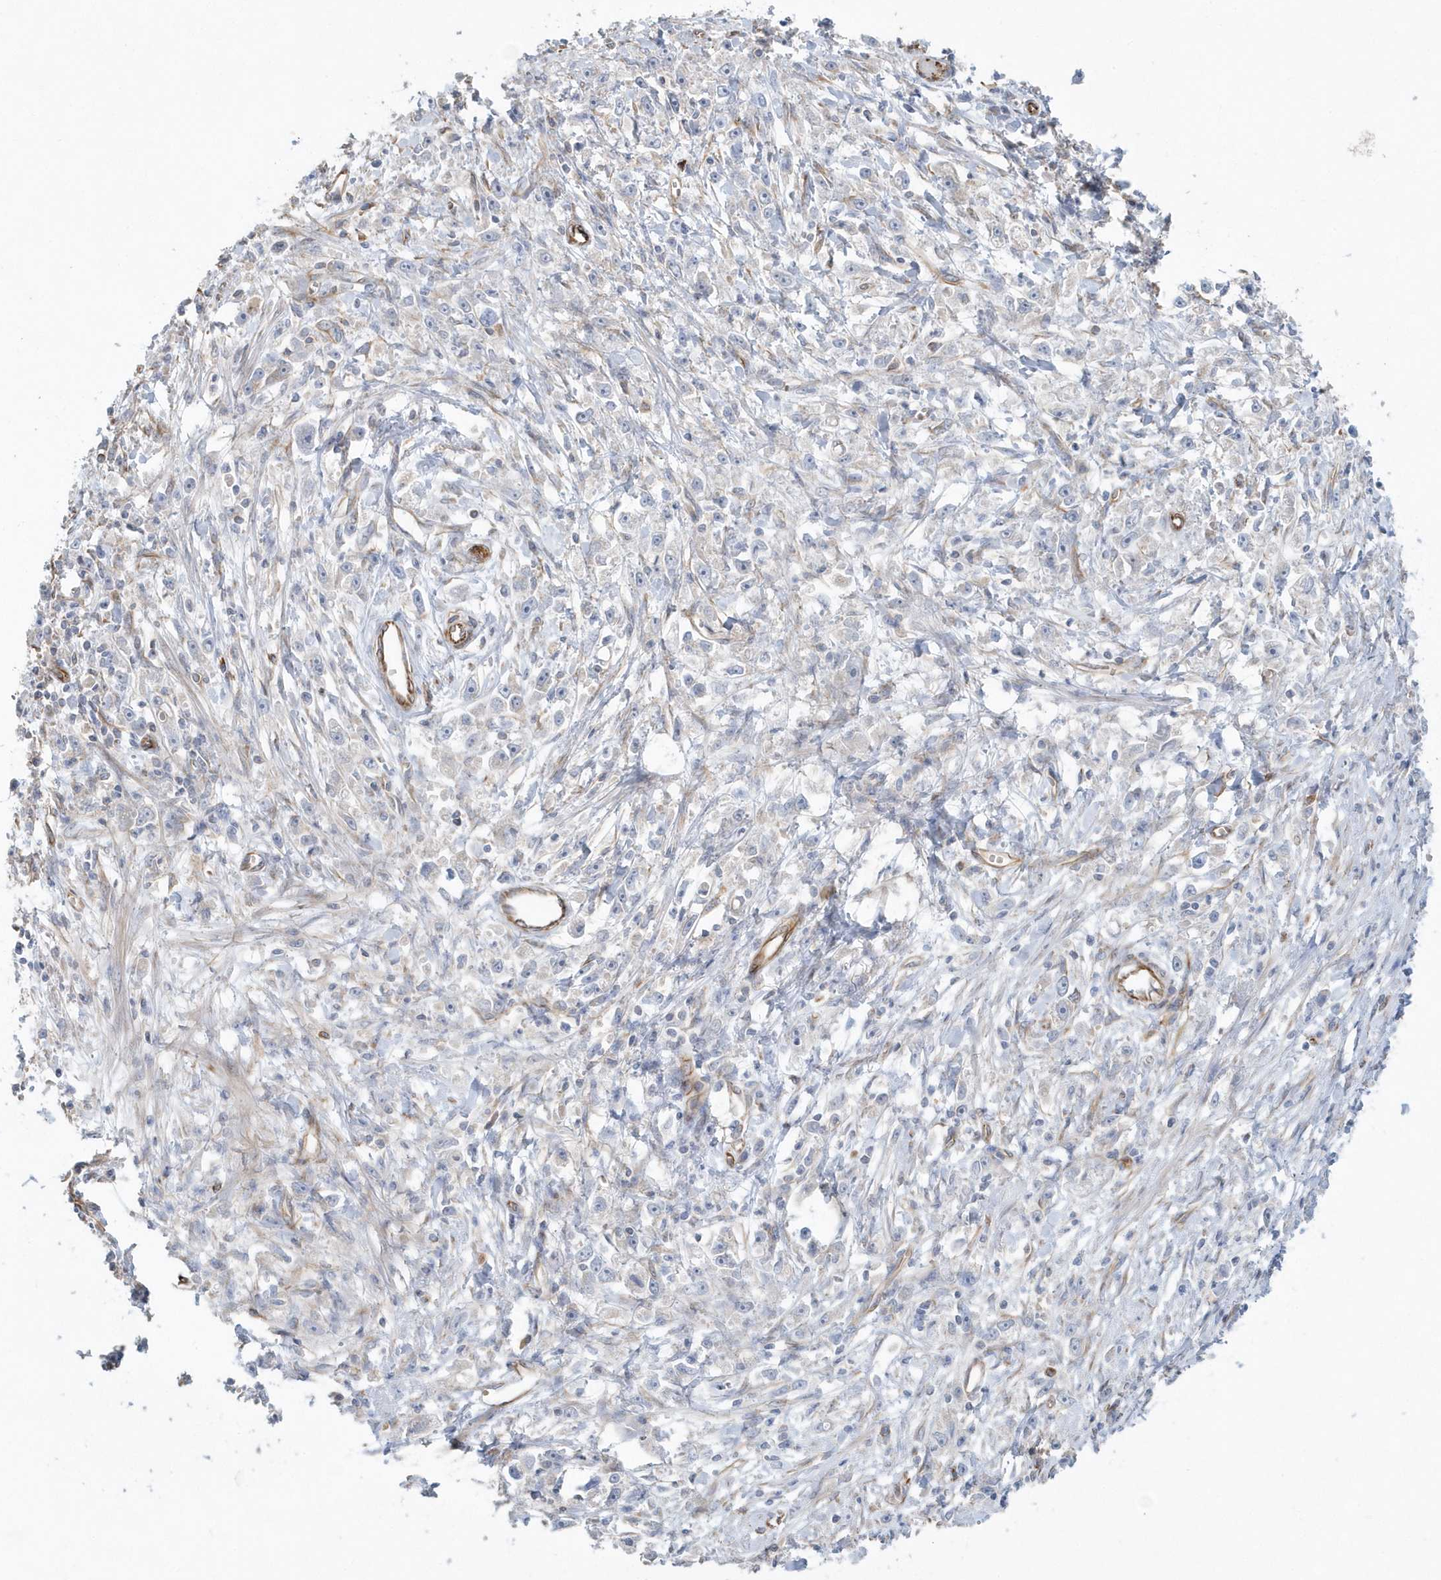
{"staining": {"intensity": "negative", "quantity": "none", "location": "none"}, "tissue": "stomach cancer", "cell_type": "Tumor cells", "image_type": "cancer", "snomed": [{"axis": "morphology", "description": "Adenocarcinoma, NOS"}, {"axis": "topography", "description": "Stomach"}], "caption": "Human stomach cancer (adenocarcinoma) stained for a protein using IHC demonstrates no staining in tumor cells.", "gene": "RAB17", "patient": {"sex": "female", "age": 59}}